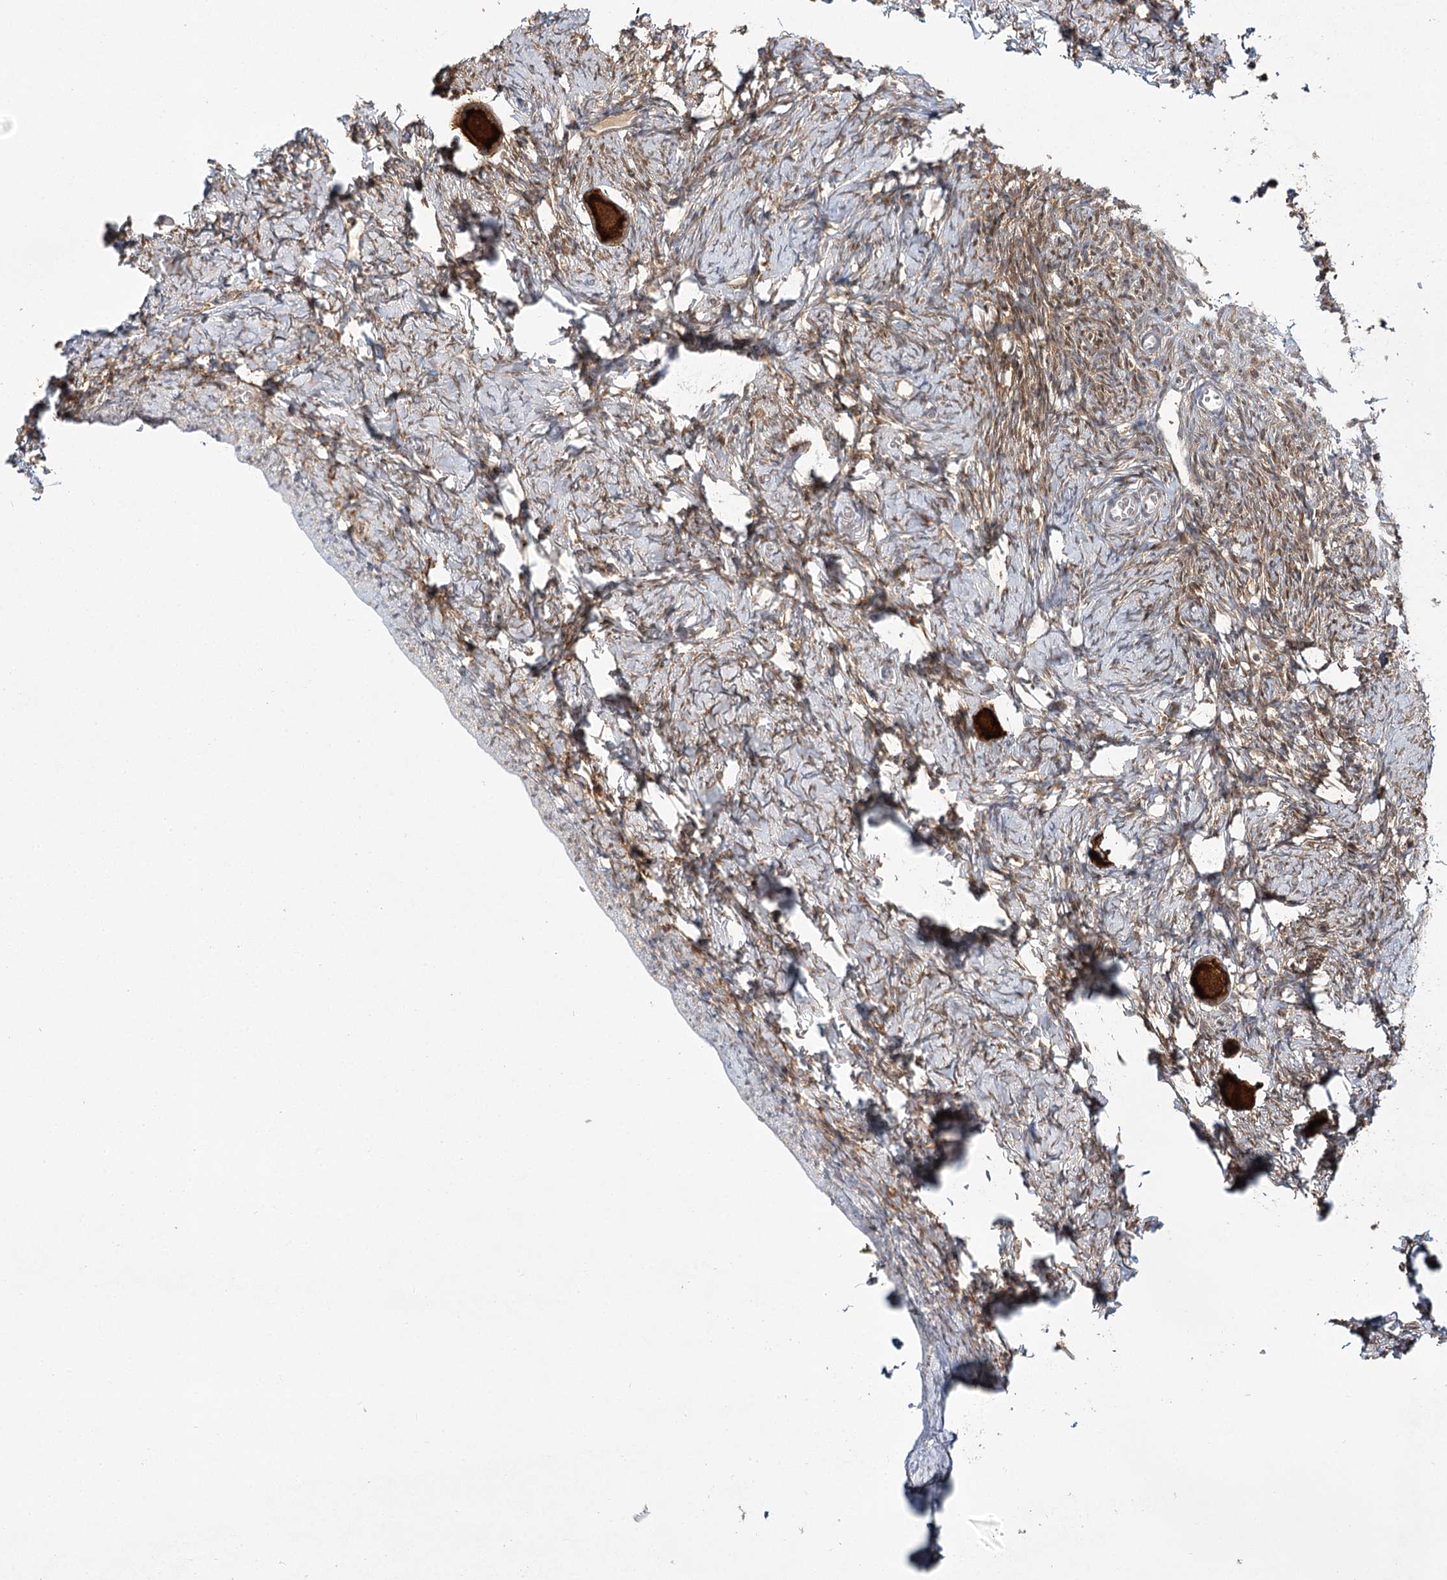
{"staining": {"intensity": "strong", "quantity": ">75%", "location": "cytoplasmic/membranous"}, "tissue": "ovary", "cell_type": "Follicle cells", "image_type": "normal", "snomed": [{"axis": "morphology", "description": "Normal tissue, NOS"}, {"axis": "topography", "description": "Ovary"}], "caption": "A brown stain highlights strong cytoplasmic/membranous expression of a protein in follicle cells of normal human ovary.", "gene": "INPP4B", "patient": {"sex": "female", "age": 27}}